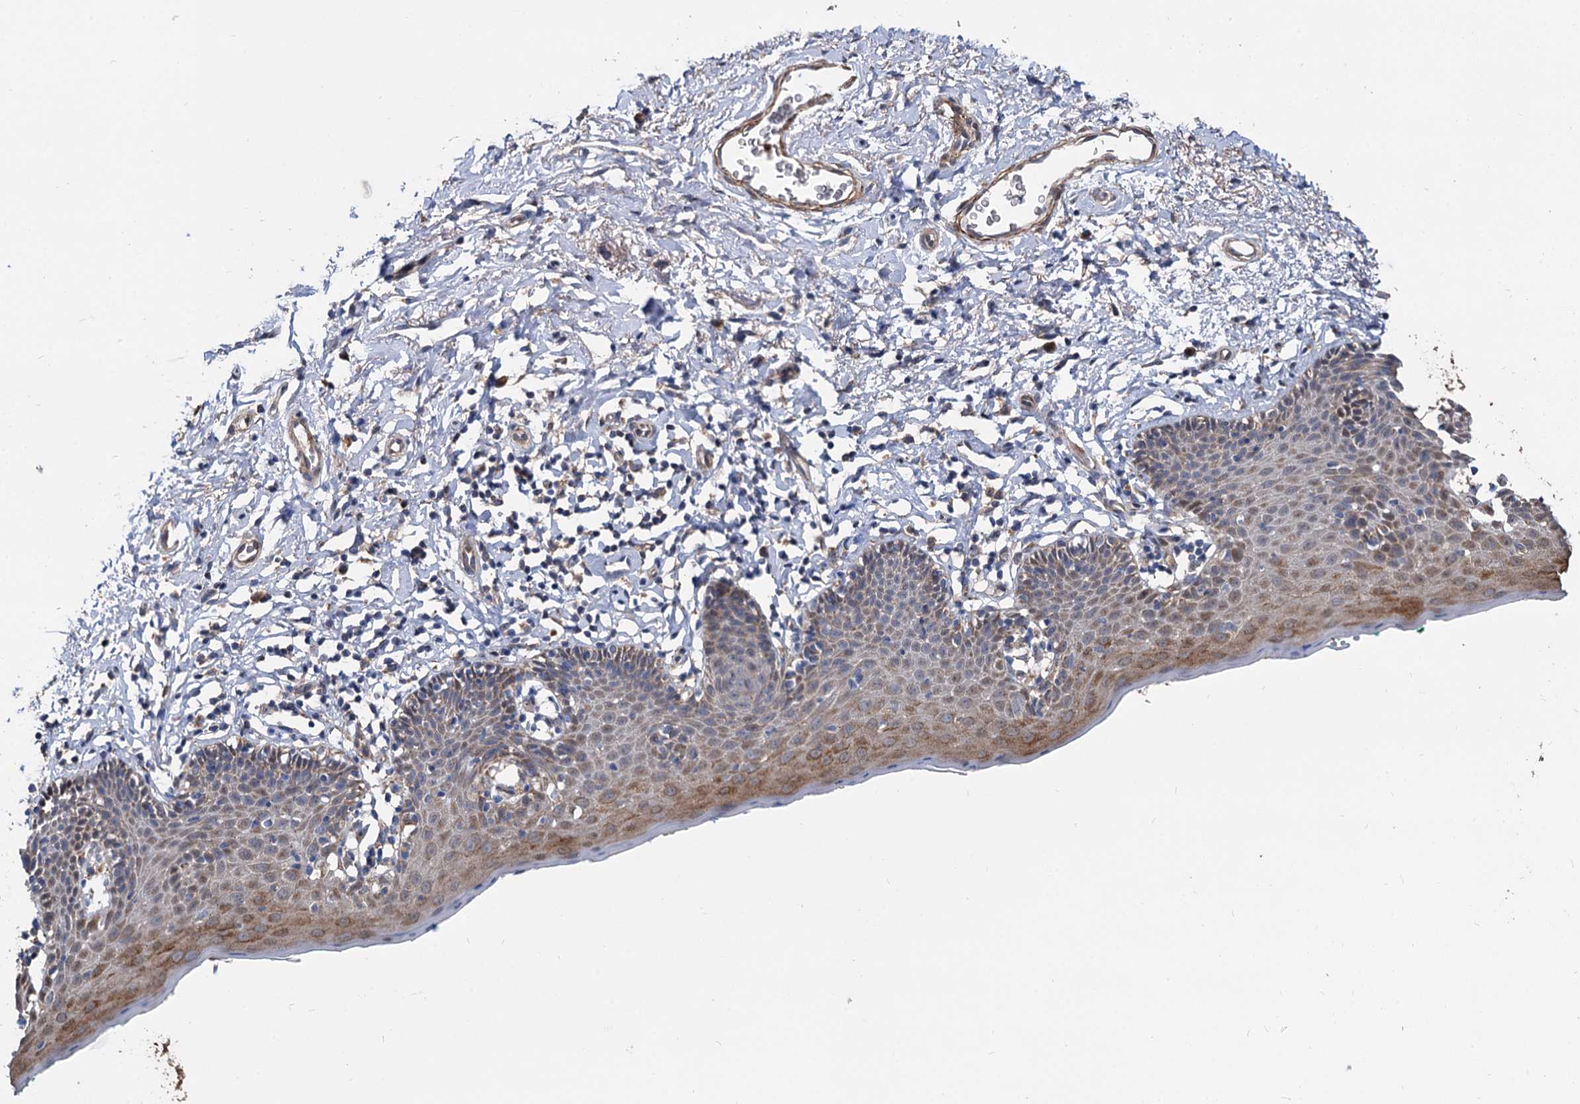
{"staining": {"intensity": "moderate", "quantity": "25%-75%", "location": "cytoplasmic/membranous"}, "tissue": "skin", "cell_type": "Epidermal cells", "image_type": "normal", "snomed": [{"axis": "morphology", "description": "Normal tissue, NOS"}, {"axis": "topography", "description": "Vulva"}], "caption": "This image demonstrates IHC staining of unremarkable human skin, with medium moderate cytoplasmic/membranous positivity in approximately 25%-75% of epidermal cells.", "gene": "ALKBH7", "patient": {"sex": "female", "age": 66}}